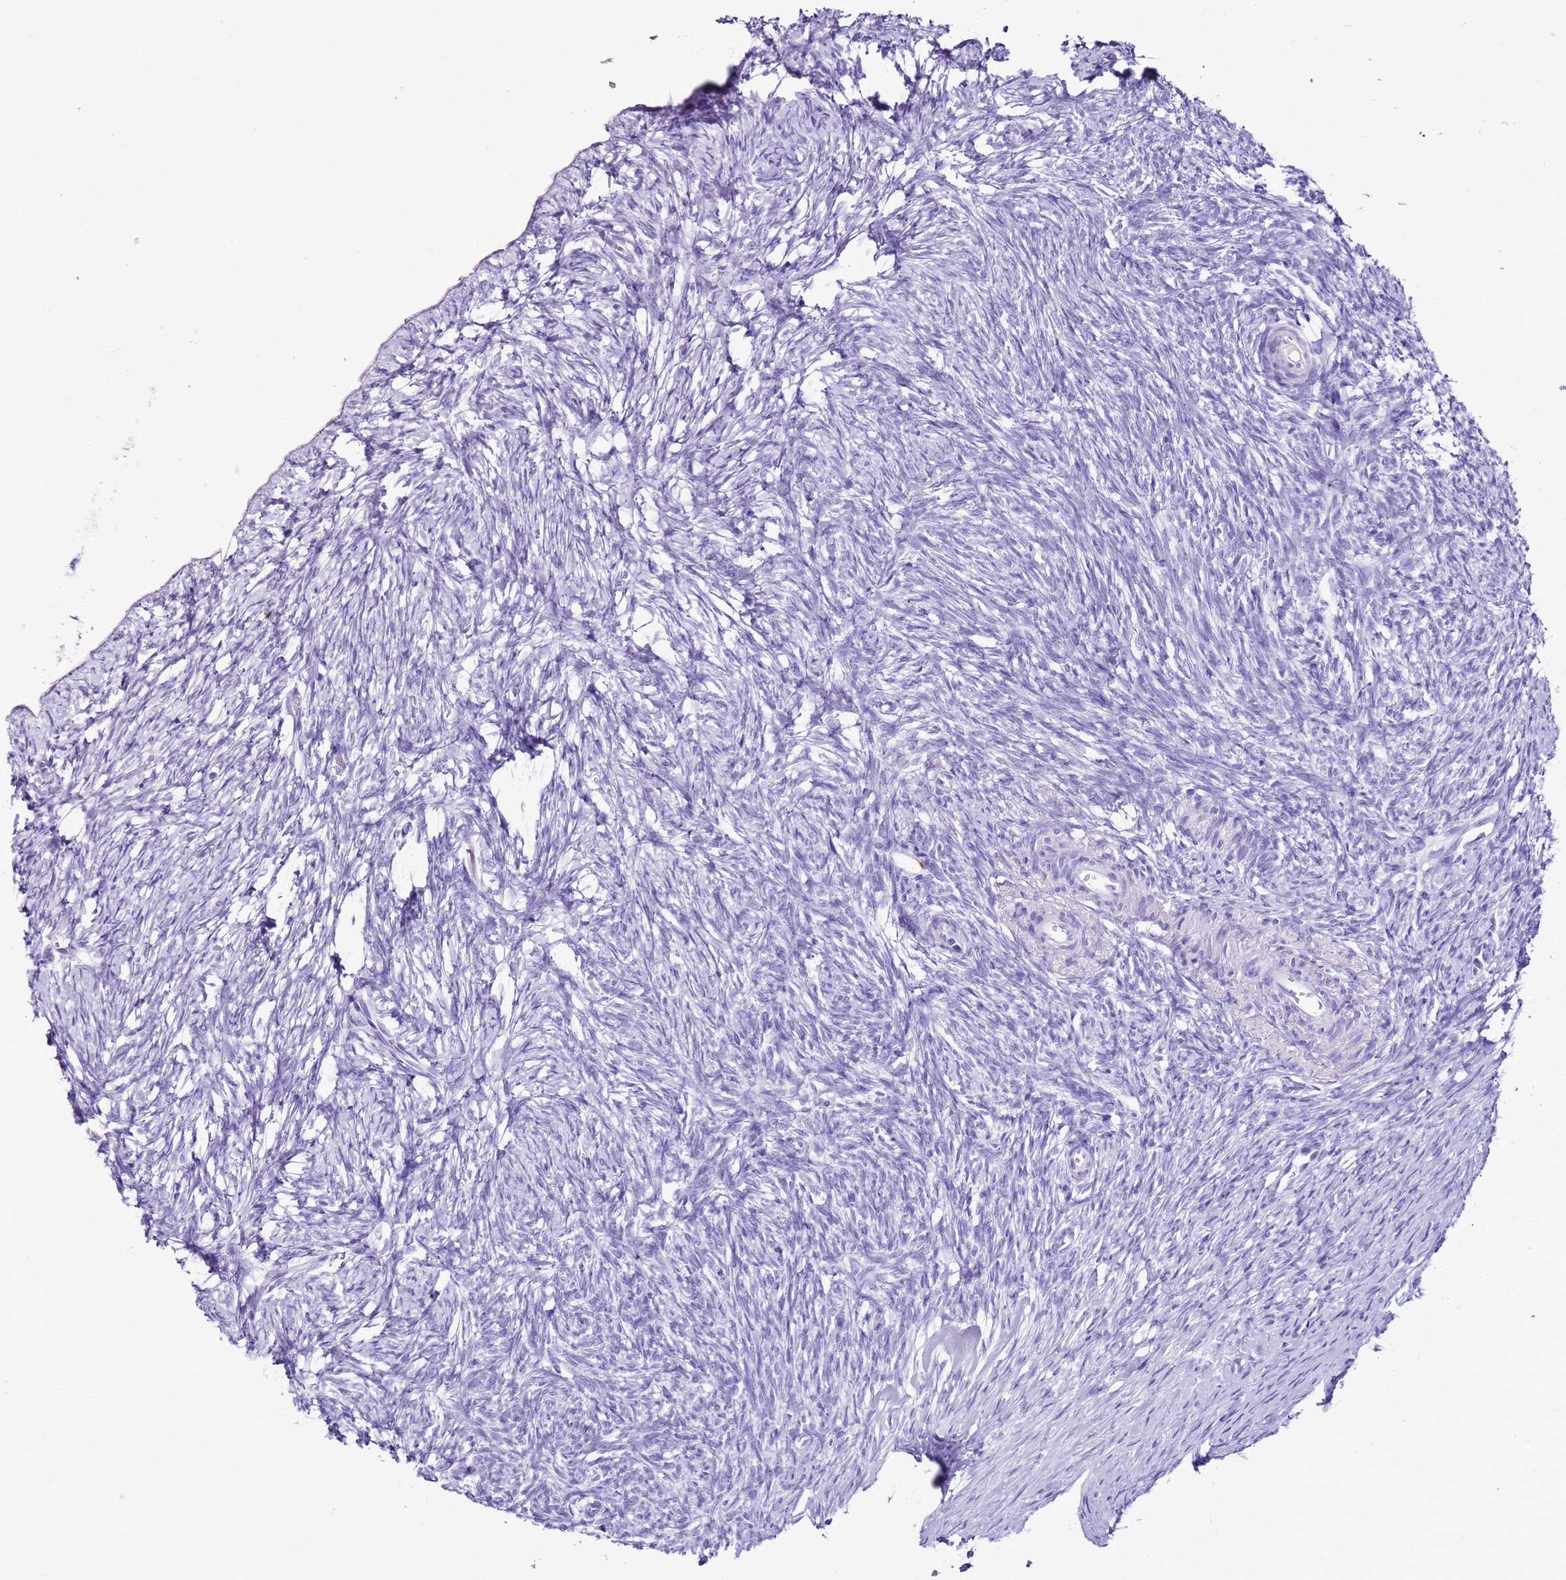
{"staining": {"intensity": "negative", "quantity": "none", "location": "none"}, "tissue": "ovary", "cell_type": "Follicle cells", "image_type": "normal", "snomed": [{"axis": "morphology", "description": "Normal tissue, NOS"}, {"axis": "topography", "description": "Ovary"}], "caption": "IHC histopathology image of benign ovary: human ovary stained with DAB displays no significant protein expression in follicle cells. (DAB (3,3'-diaminobenzidine) IHC with hematoxylin counter stain).", "gene": "SPC25", "patient": {"sex": "female", "age": 51}}